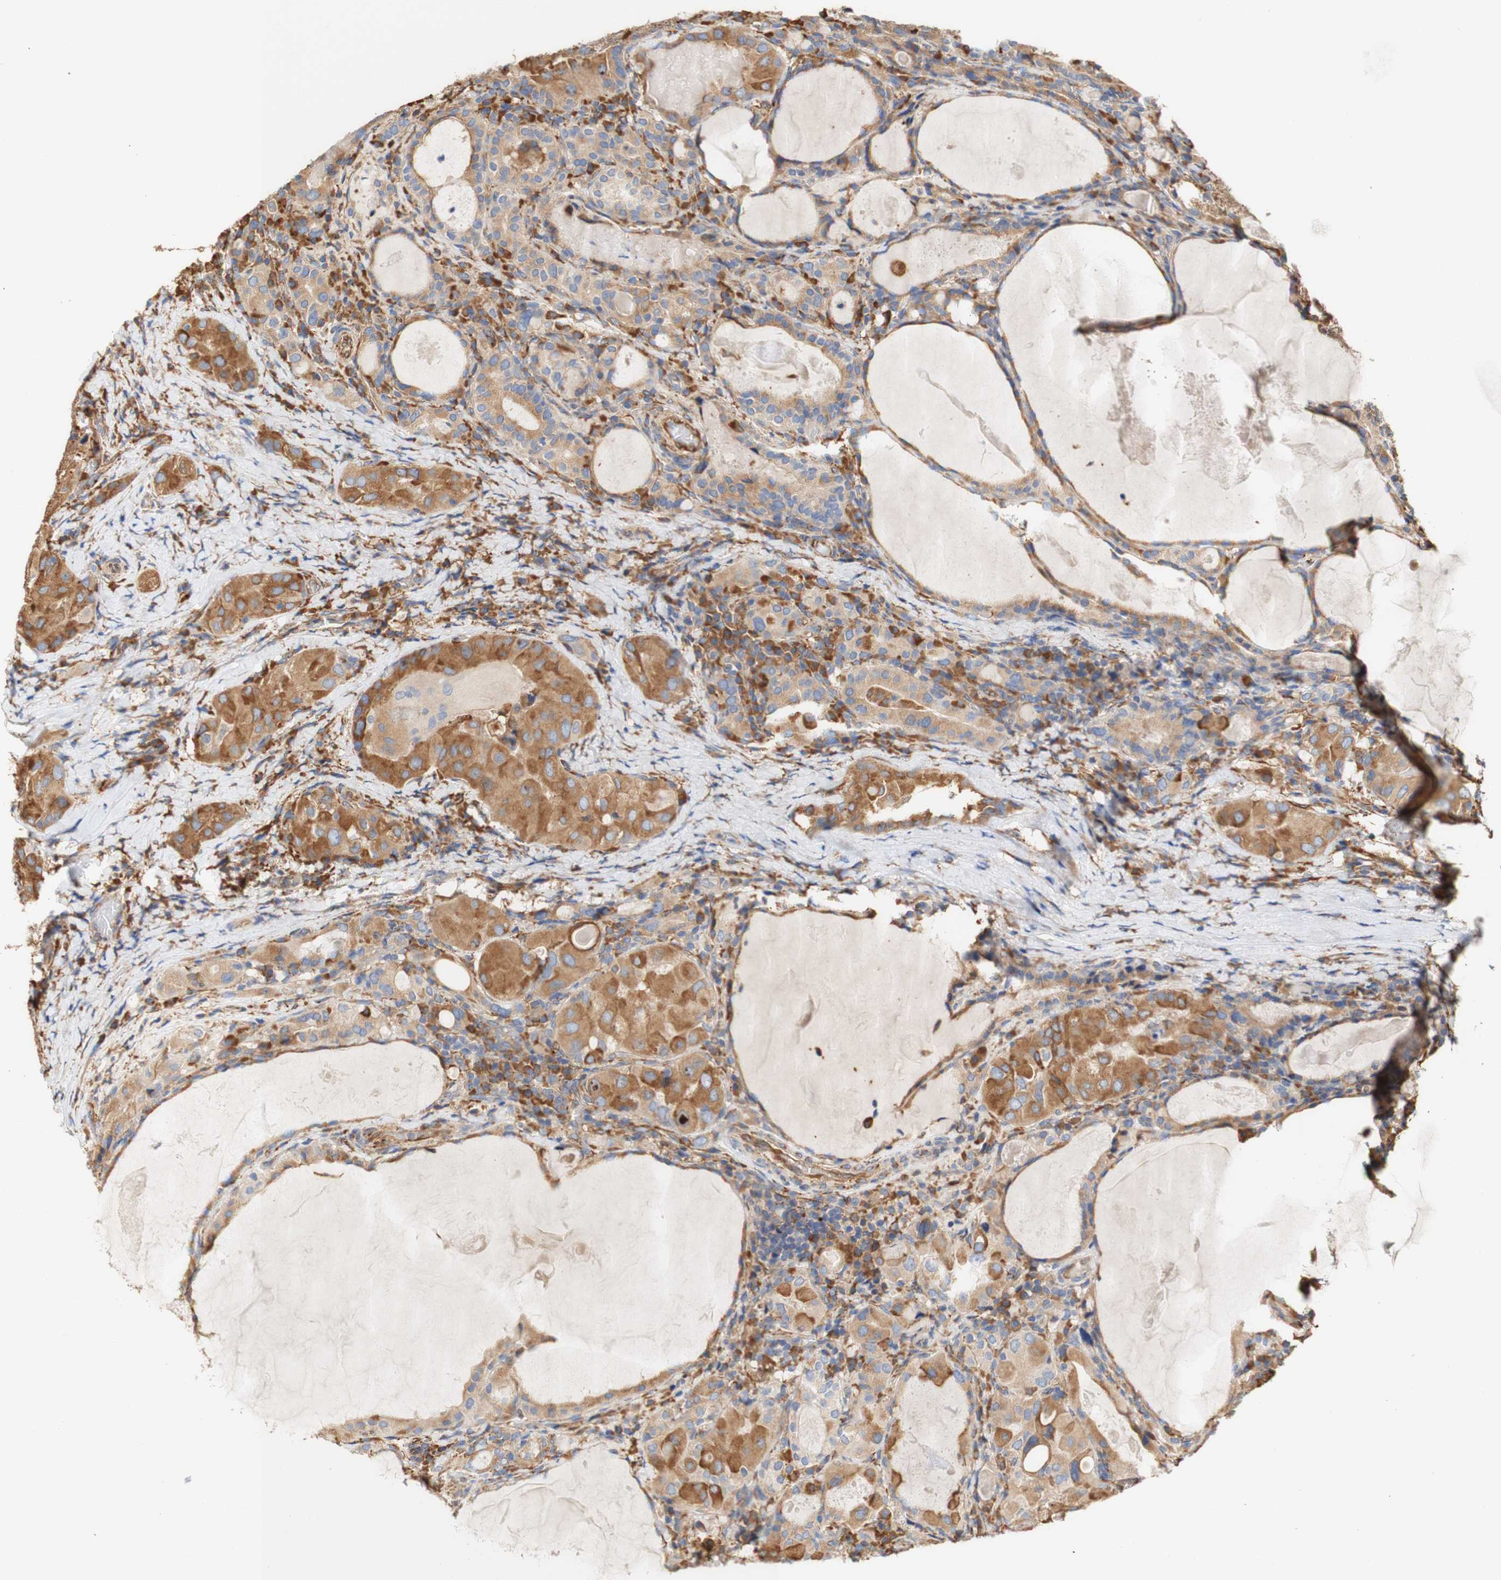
{"staining": {"intensity": "moderate", "quantity": ">75%", "location": "cytoplasmic/membranous"}, "tissue": "thyroid cancer", "cell_type": "Tumor cells", "image_type": "cancer", "snomed": [{"axis": "morphology", "description": "Papillary adenocarcinoma, NOS"}, {"axis": "topography", "description": "Thyroid gland"}], "caption": "Moderate cytoplasmic/membranous expression for a protein is identified in approximately >75% of tumor cells of thyroid cancer using immunohistochemistry.", "gene": "EIF2AK4", "patient": {"sex": "female", "age": 42}}